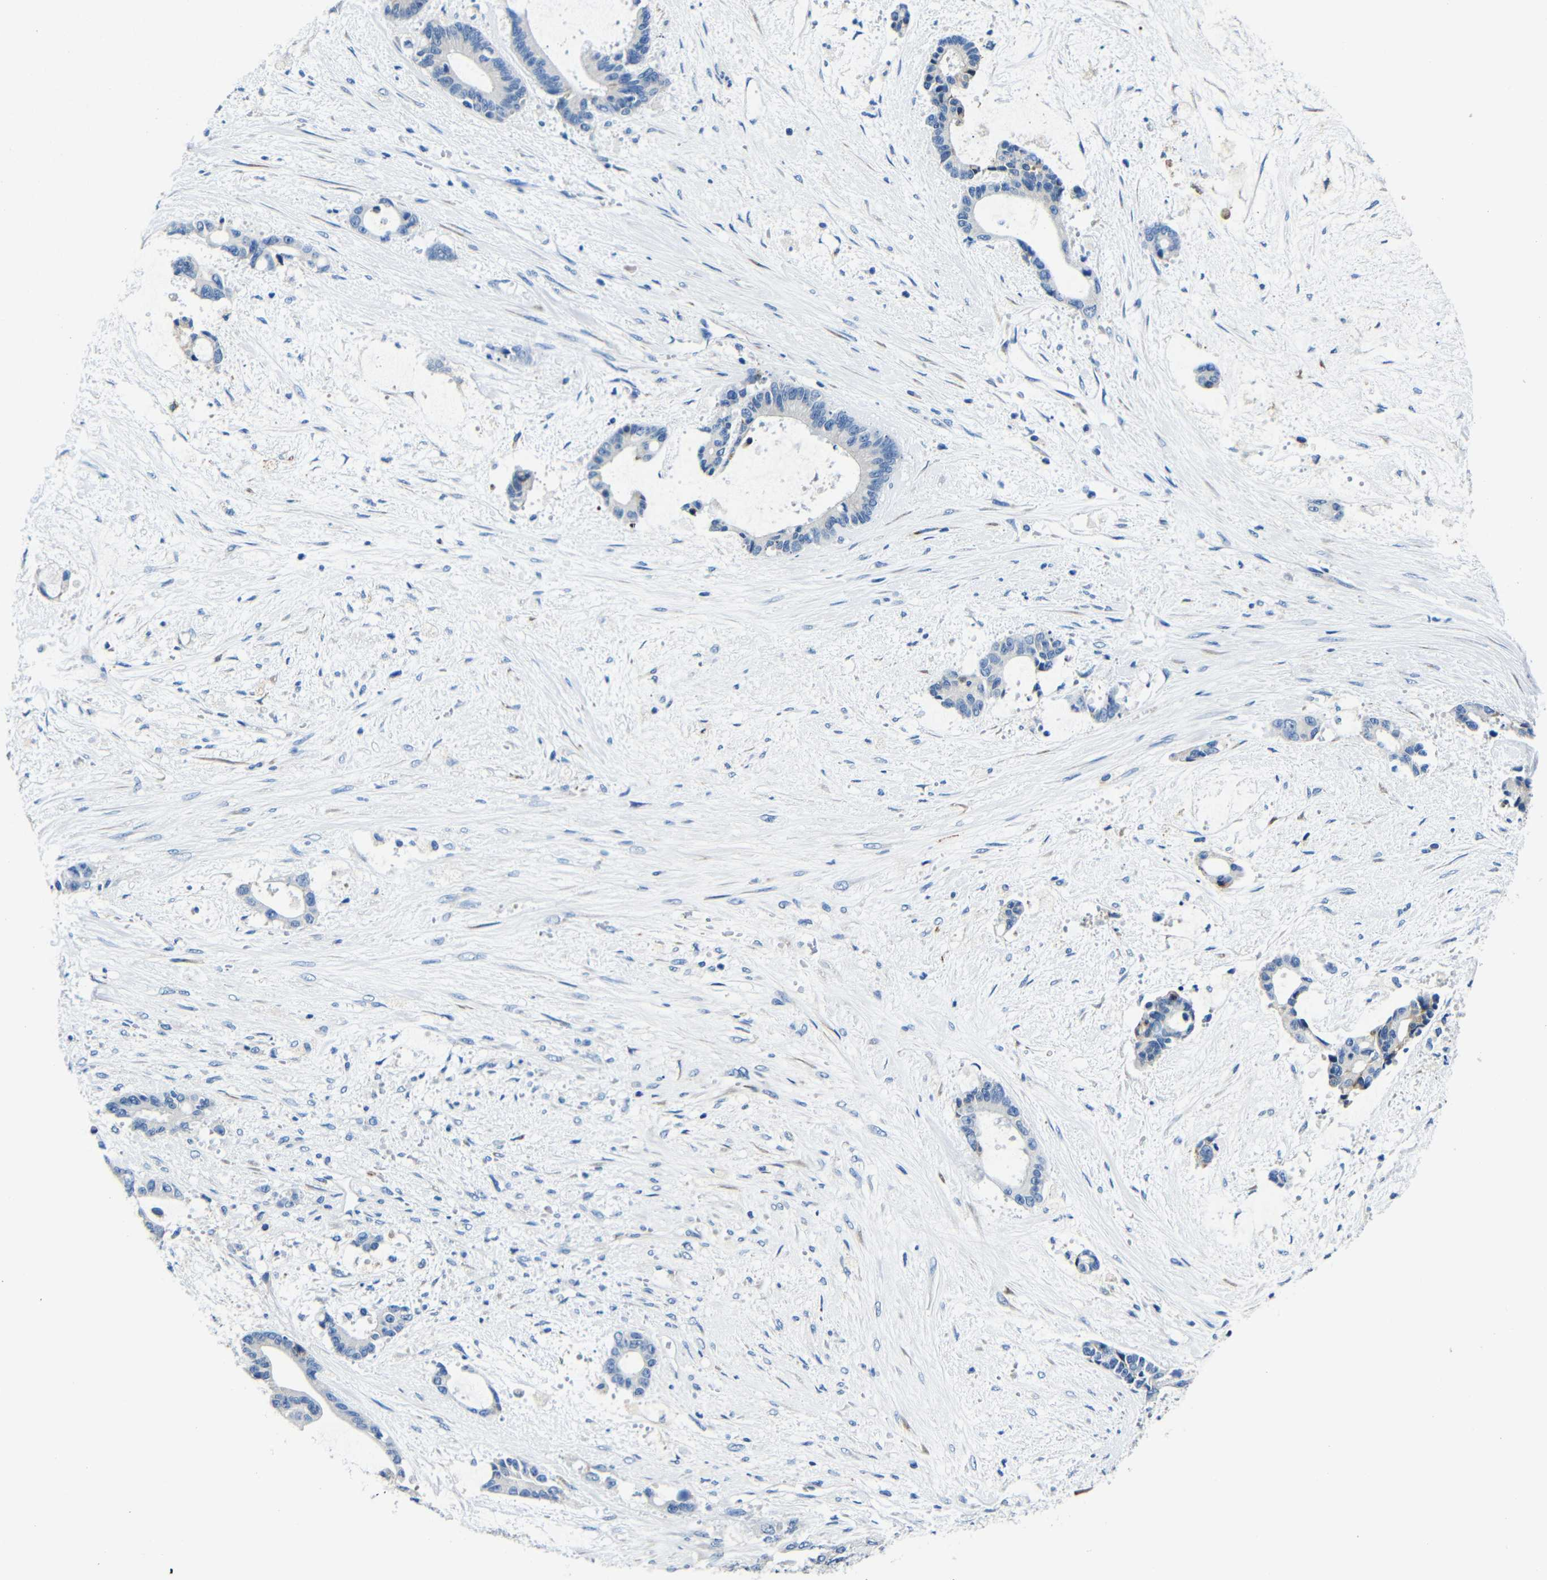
{"staining": {"intensity": "negative", "quantity": "none", "location": "none"}, "tissue": "liver cancer", "cell_type": "Tumor cells", "image_type": "cancer", "snomed": [{"axis": "morphology", "description": "Normal tissue, NOS"}, {"axis": "morphology", "description": "Cholangiocarcinoma"}, {"axis": "topography", "description": "Liver"}, {"axis": "topography", "description": "Peripheral nerve tissue"}], "caption": "DAB (3,3'-diaminobenzidine) immunohistochemical staining of liver cholangiocarcinoma displays no significant staining in tumor cells.", "gene": "TNFAIP1", "patient": {"sex": "female", "age": 73}}